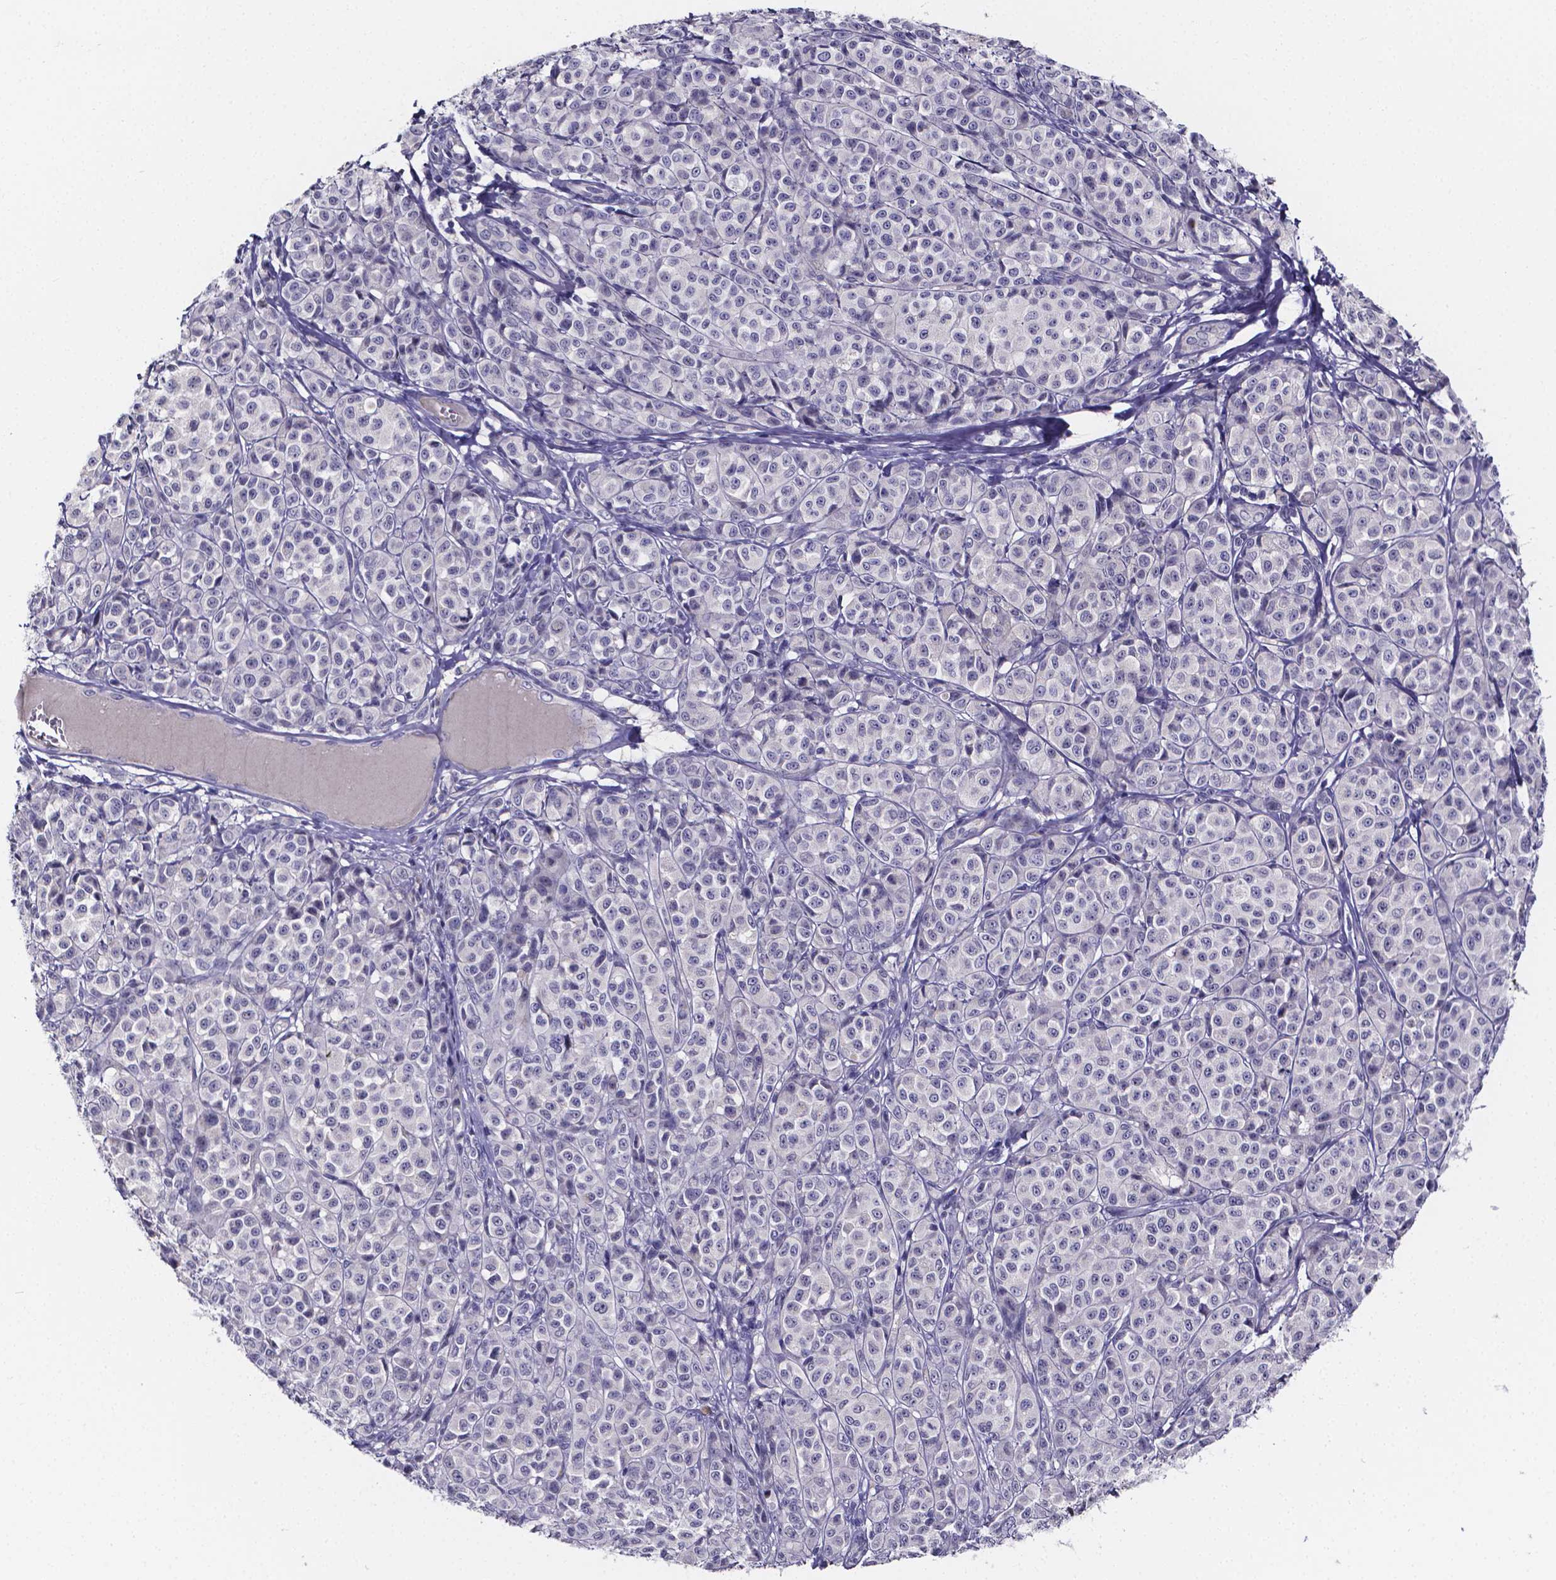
{"staining": {"intensity": "negative", "quantity": "none", "location": "none"}, "tissue": "melanoma", "cell_type": "Tumor cells", "image_type": "cancer", "snomed": [{"axis": "morphology", "description": "Malignant melanoma, NOS"}, {"axis": "topography", "description": "Skin"}], "caption": "Malignant melanoma stained for a protein using IHC demonstrates no expression tumor cells.", "gene": "IZUMO1", "patient": {"sex": "male", "age": 89}}